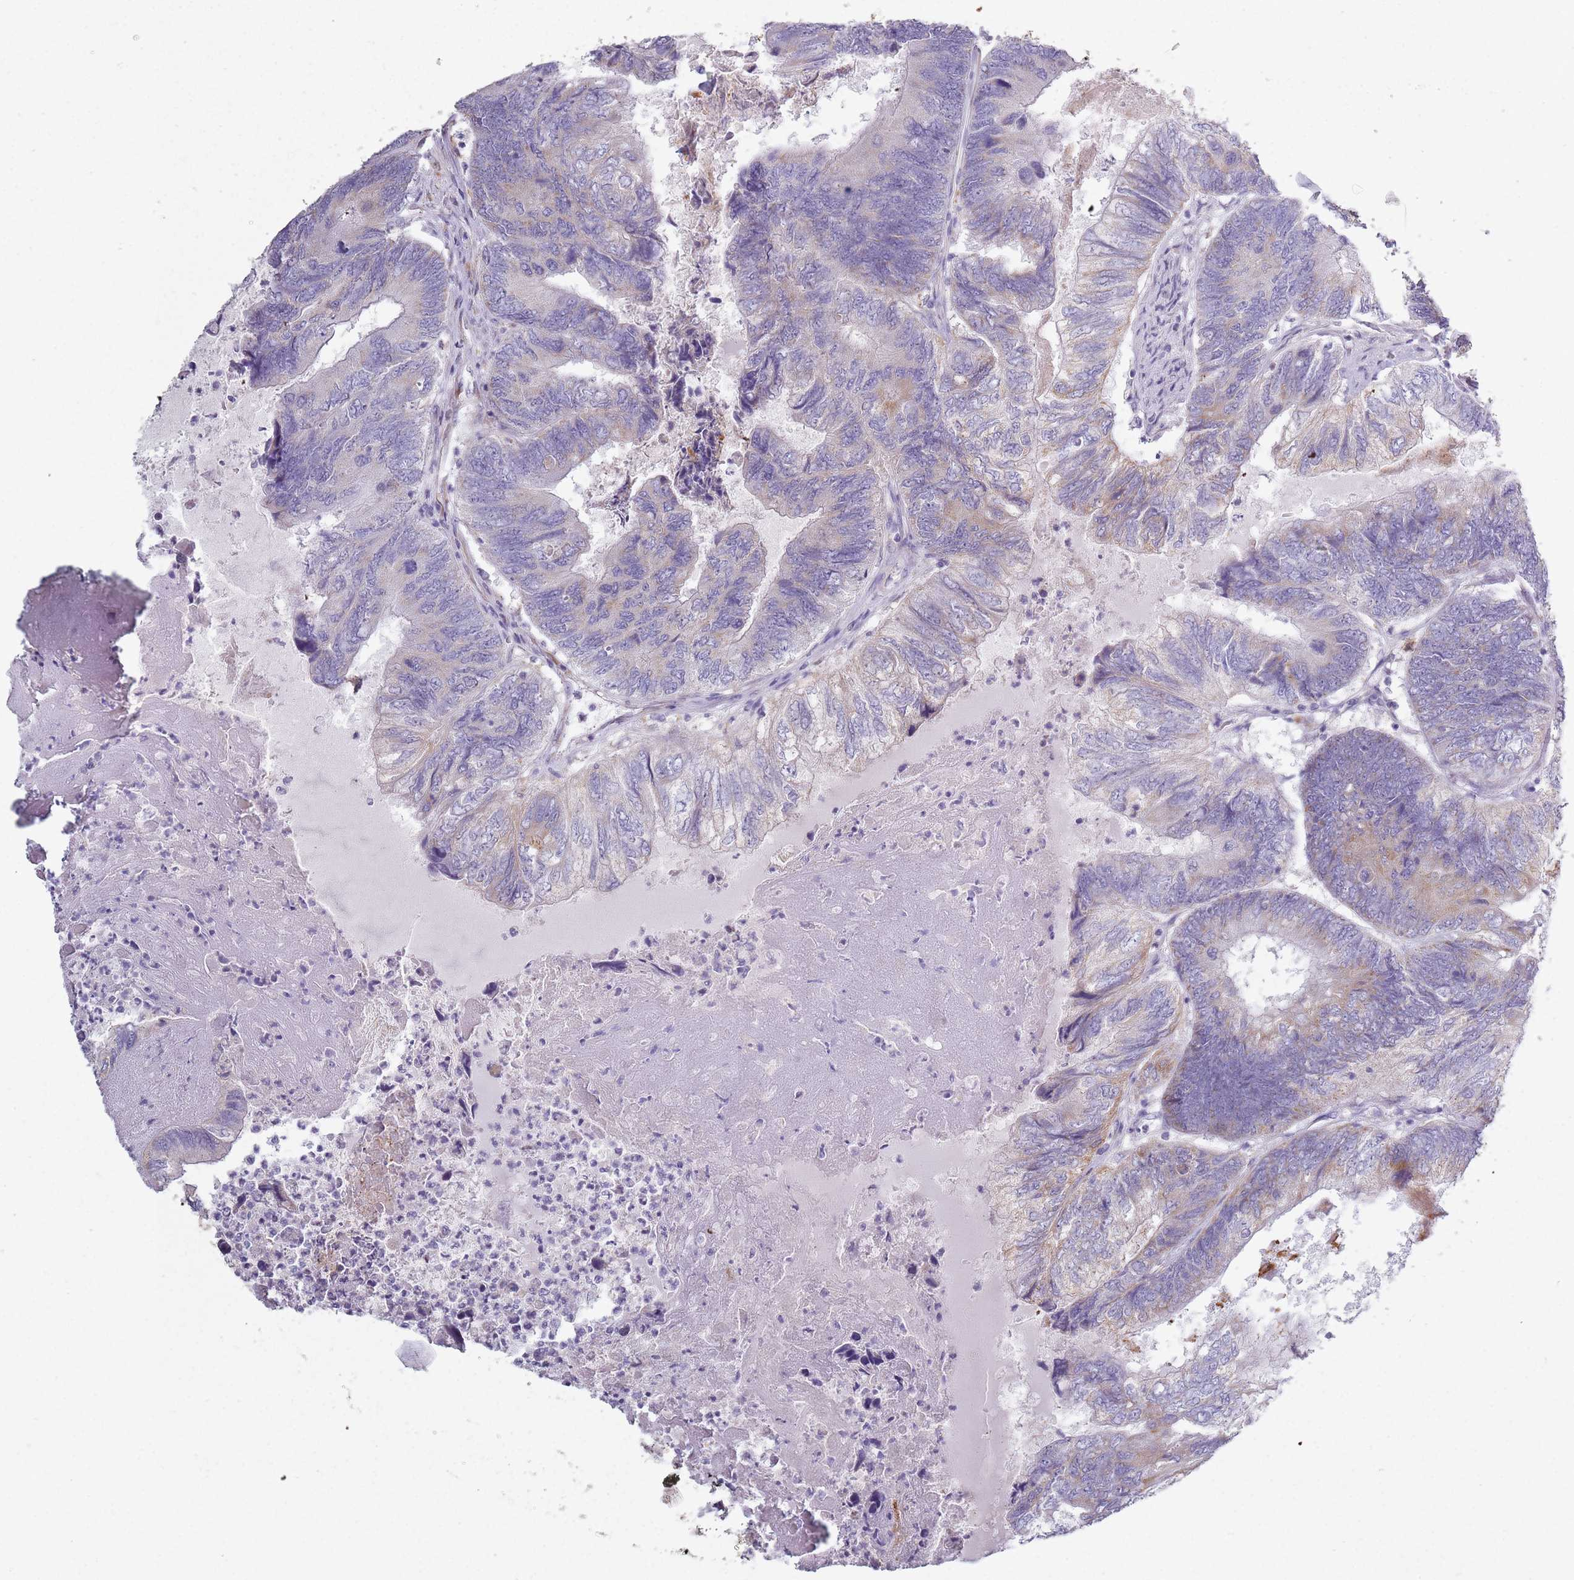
{"staining": {"intensity": "weak", "quantity": "<25%", "location": "cytoplasmic/membranous"}, "tissue": "colorectal cancer", "cell_type": "Tumor cells", "image_type": "cancer", "snomed": [{"axis": "morphology", "description": "Adenocarcinoma, NOS"}, {"axis": "topography", "description": "Colon"}], "caption": "Adenocarcinoma (colorectal) was stained to show a protein in brown. There is no significant positivity in tumor cells. The staining is performed using DAB (3,3'-diaminobenzidine) brown chromogen with nuclei counter-stained in using hematoxylin.", "gene": "COQ5", "patient": {"sex": "female", "age": 67}}